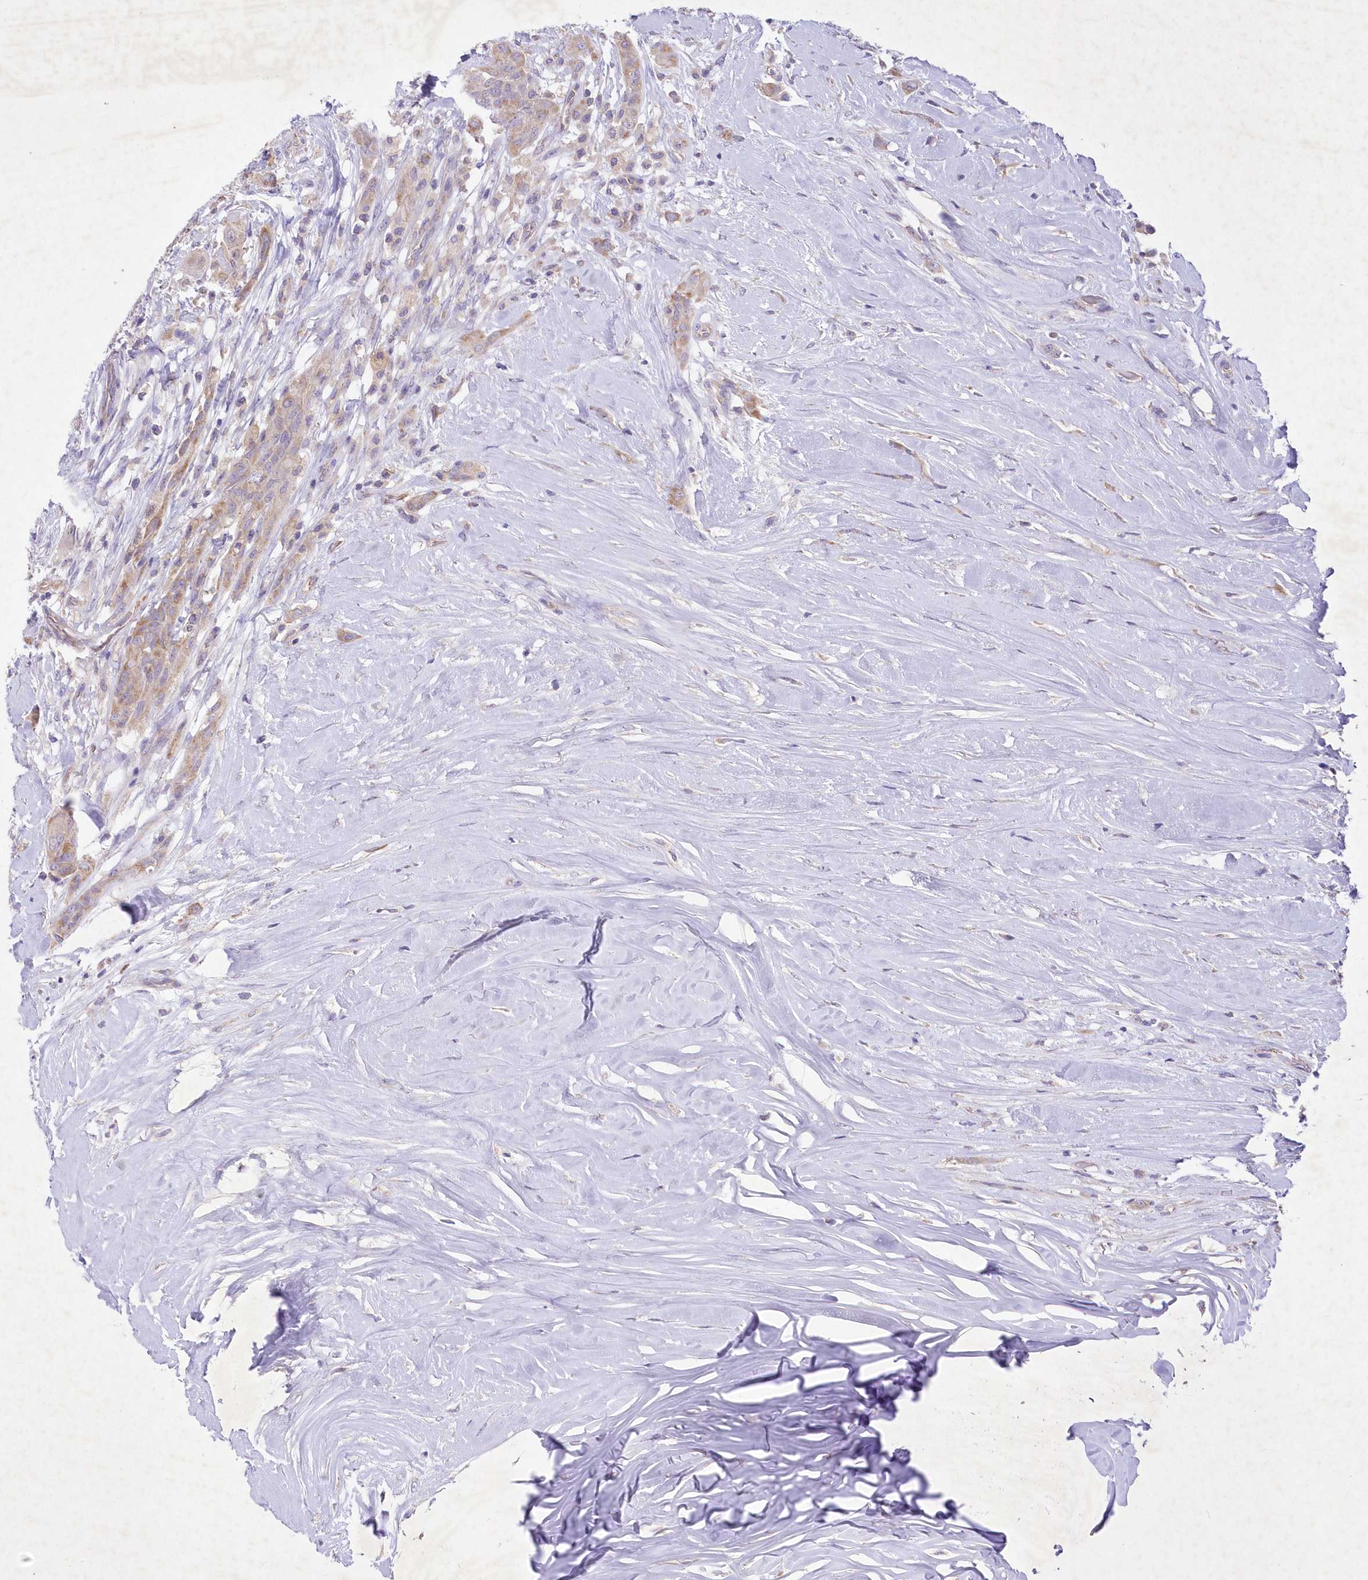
{"staining": {"intensity": "weak", "quantity": "<25%", "location": "cytoplasmic/membranous"}, "tissue": "thyroid cancer", "cell_type": "Tumor cells", "image_type": "cancer", "snomed": [{"axis": "morphology", "description": "Papillary adenocarcinoma, NOS"}, {"axis": "topography", "description": "Thyroid gland"}], "caption": "This photomicrograph is of thyroid papillary adenocarcinoma stained with immunohistochemistry to label a protein in brown with the nuclei are counter-stained blue. There is no staining in tumor cells. (Immunohistochemistry, brightfield microscopy, high magnification).", "gene": "ITSN2", "patient": {"sex": "female", "age": 59}}